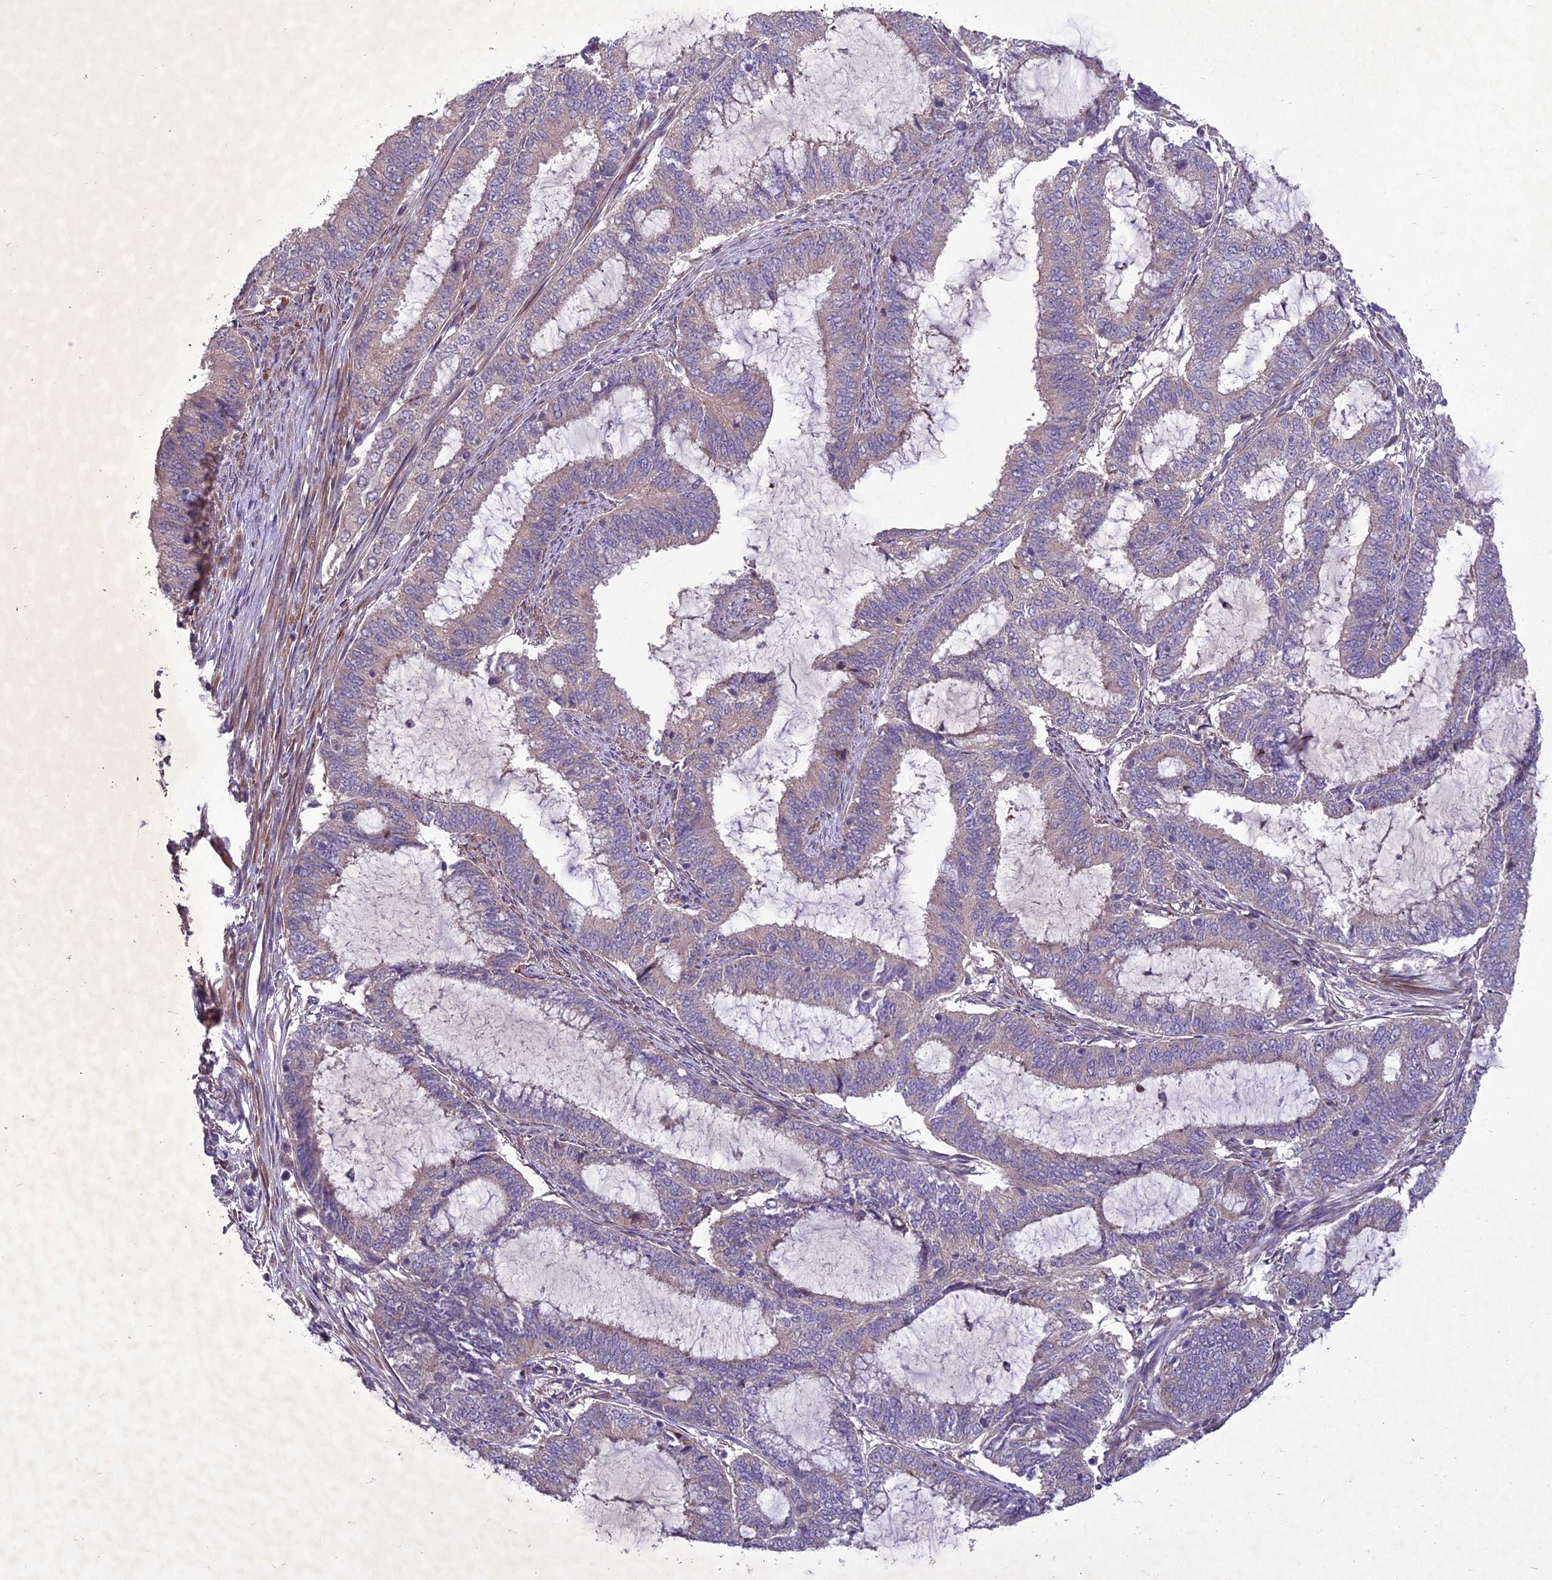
{"staining": {"intensity": "weak", "quantity": "<25%", "location": "cytoplasmic/membranous"}, "tissue": "endometrial cancer", "cell_type": "Tumor cells", "image_type": "cancer", "snomed": [{"axis": "morphology", "description": "Adenocarcinoma, NOS"}, {"axis": "topography", "description": "Endometrium"}], "caption": "This is an IHC histopathology image of human endometrial cancer (adenocarcinoma). There is no staining in tumor cells.", "gene": "CENPL", "patient": {"sex": "female", "age": 51}}